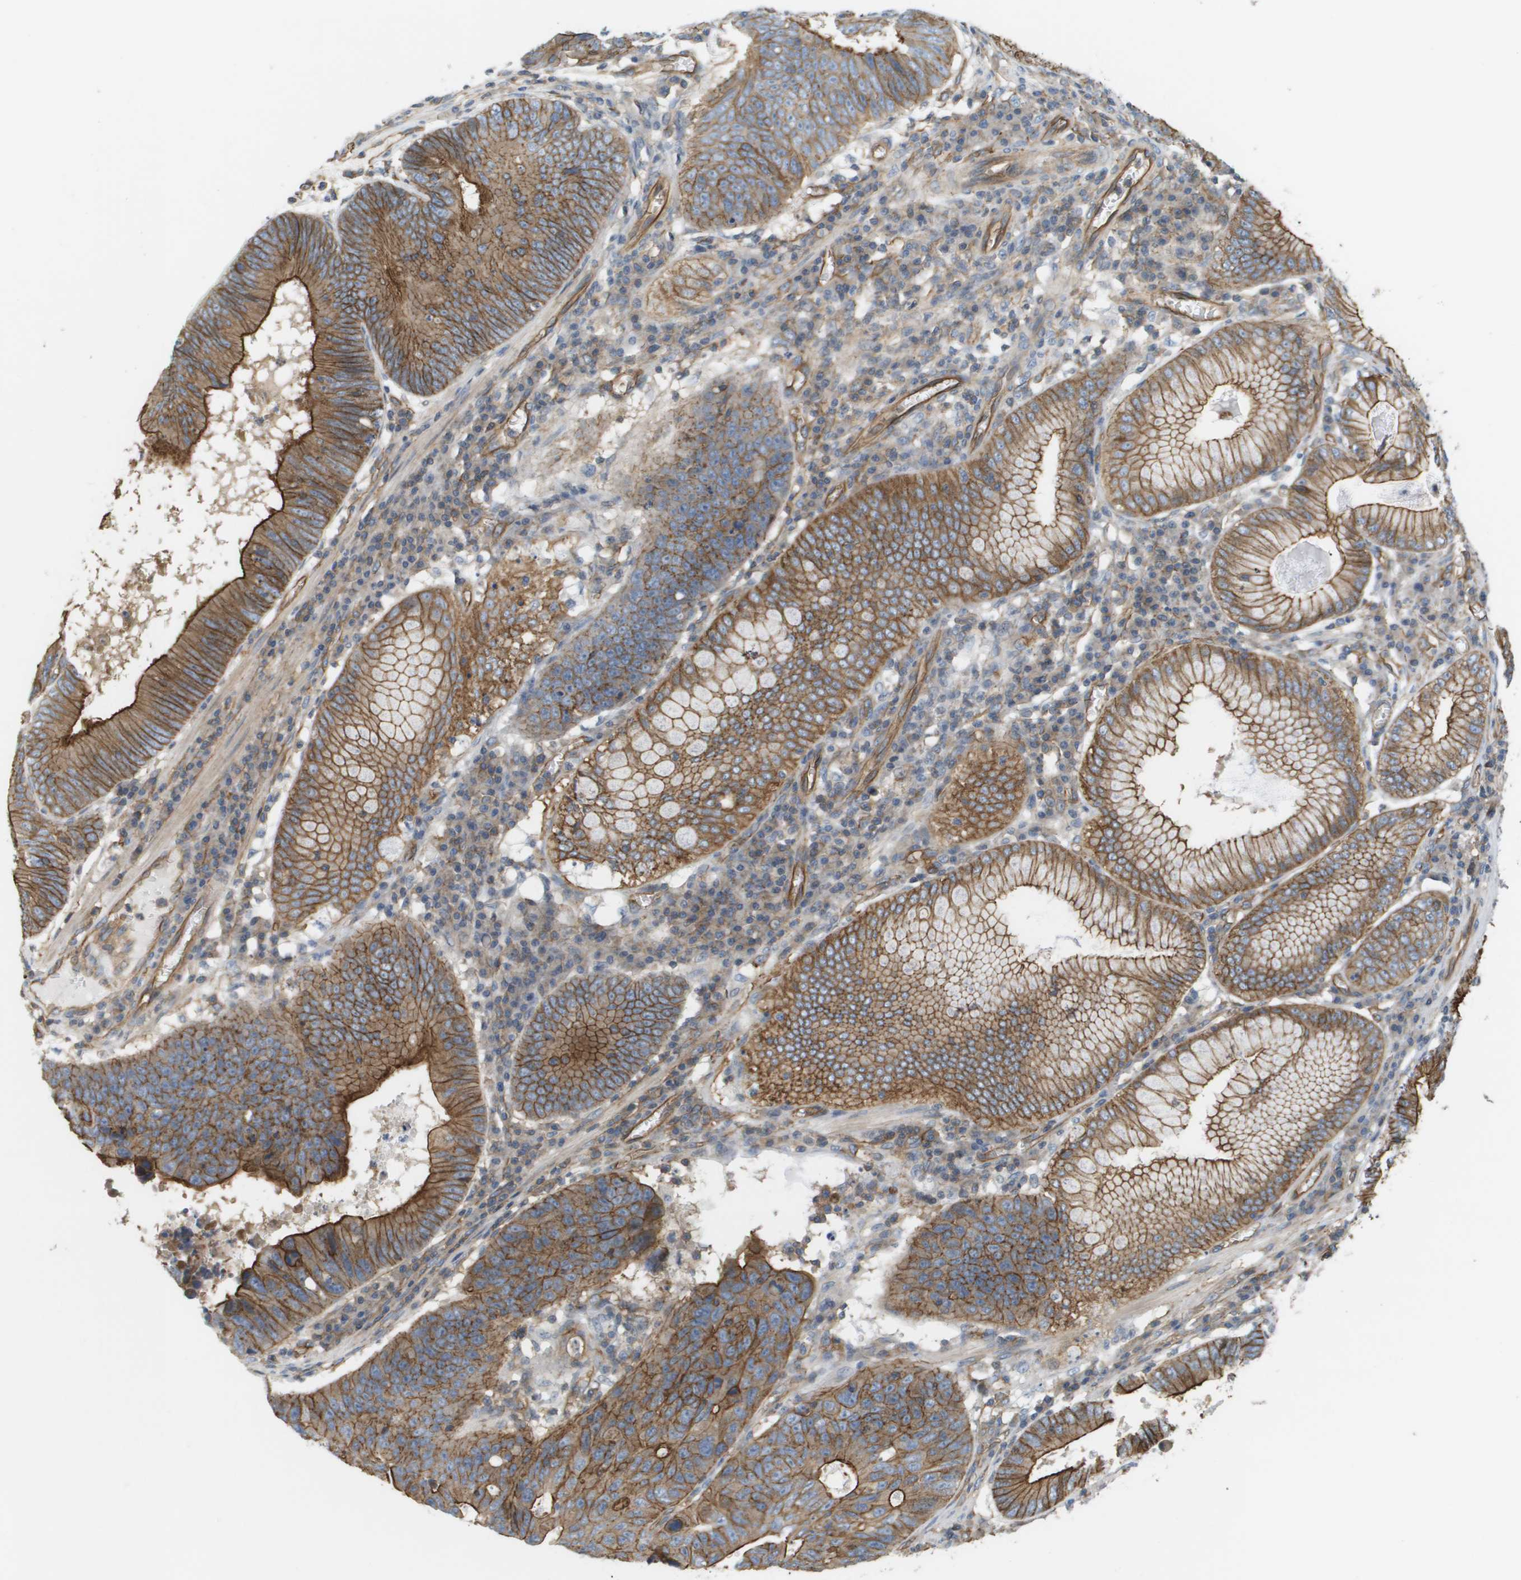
{"staining": {"intensity": "moderate", "quantity": ">75%", "location": "cytoplasmic/membranous"}, "tissue": "stomach cancer", "cell_type": "Tumor cells", "image_type": "cancer", "snomed": [{"axis": "morphology", "description": "Adenocarcinoma, NOS"}, {"axis": "topography", "description": "Stomach"}], "caption": "Immunohistochemistry (IHC) histopathology image of human stomach cancer (adenocarcinoma) stained for a protein (brown), which reveals medium levels of moderate cytoplasmic/membranous staining in approximately >75% of tumor cells.", "gene": "SGMS2", "patient": {"sex": "male", "age": 59}}